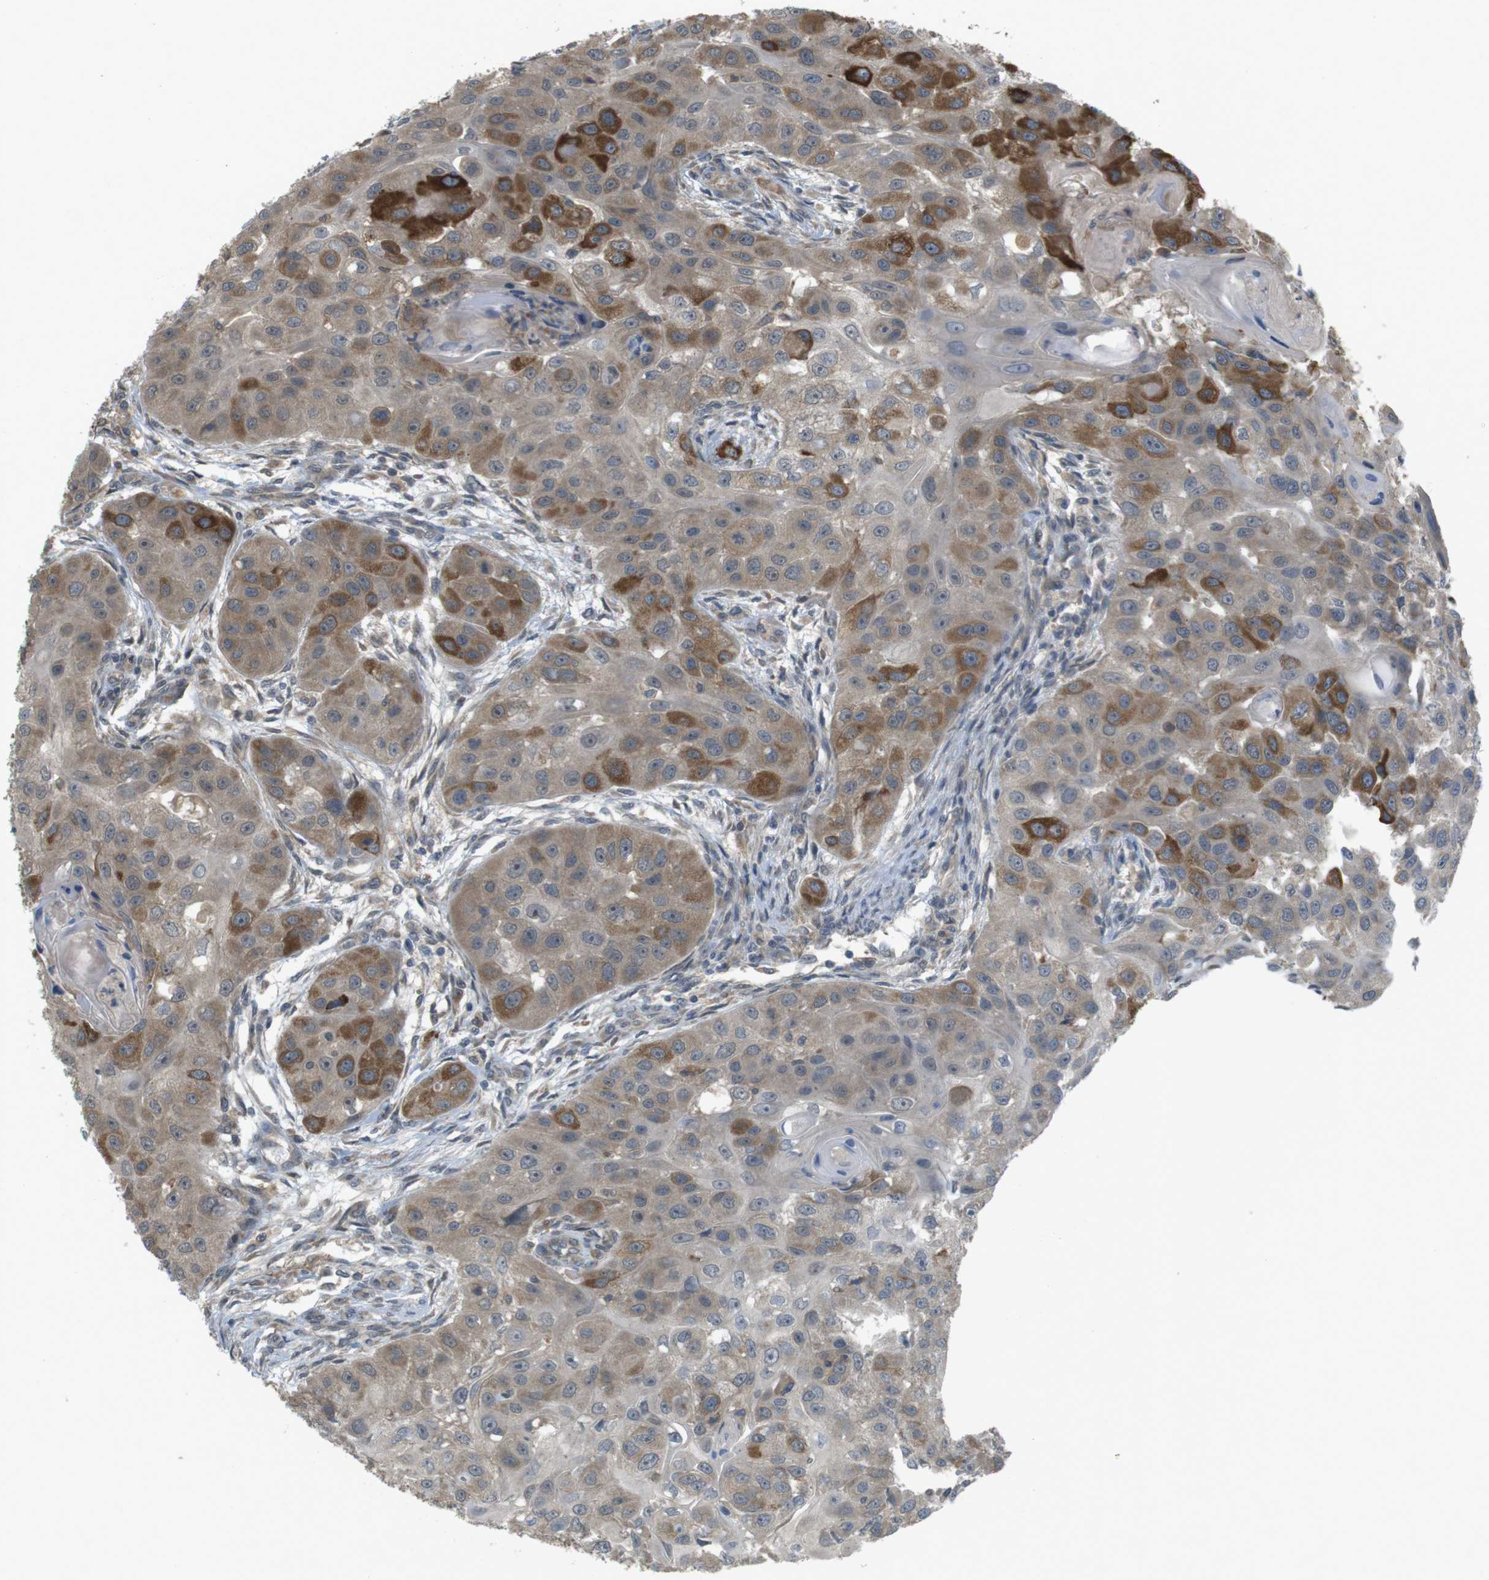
{"staining": {"intensity": "strong", "quantity": "<25%", "location": "cytoplasmic/membranous"}, "tissue": "head and neck cancer", "cell_type": "Tumor cells", "image_type": "cancer", "snomed": [{"axis": "morphology", "description": "Normal tissue, NOS"}, {"axis": "morphology", "description": "Squamous cell carcinoma, NOS"}, {"axis": "topography", "description": "Skeletal muscle"}, {"axis": "topography", "description": "Head-Neck"}], "caption": "This histopathology image demonstrates IHC staining of human squamous cell carcinoma (head and neck), with medium strong cytoplasmic/membranous positivity in approximately <25% of tumor cells.", "gene": "RNF130", "patient": {"sex": "male", "age": 51}}